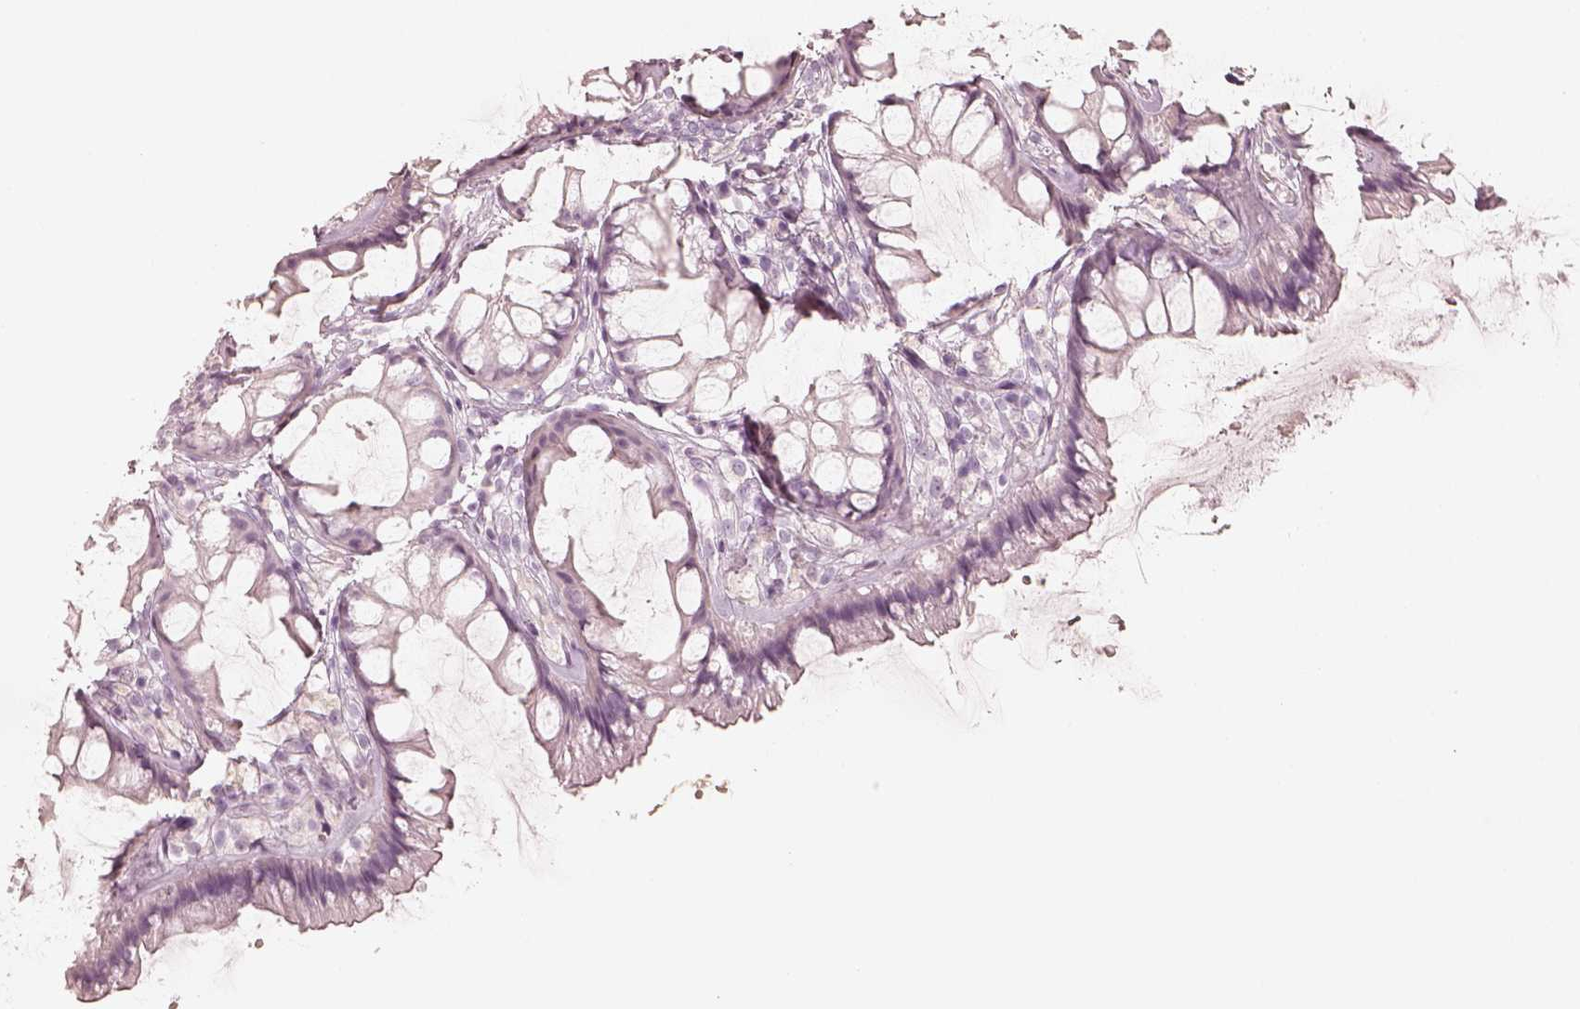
{"staining": {"intensity": "negative", "quantity": "none", "location": "none"}, "tissue": "rectum", "cell_type": "Glandular cells", "image_type": "normal", "snomed": [{"axis": "morphology", "description": "Normal tissue, NOS"}, {"axis": "topography", "description": "Rectum"}], "caption": "Protein analysis of benign rectum displays no significant expression in glandular cells.", "gene": "KRT82", "patient": {"sex": "female", "age": 62}}